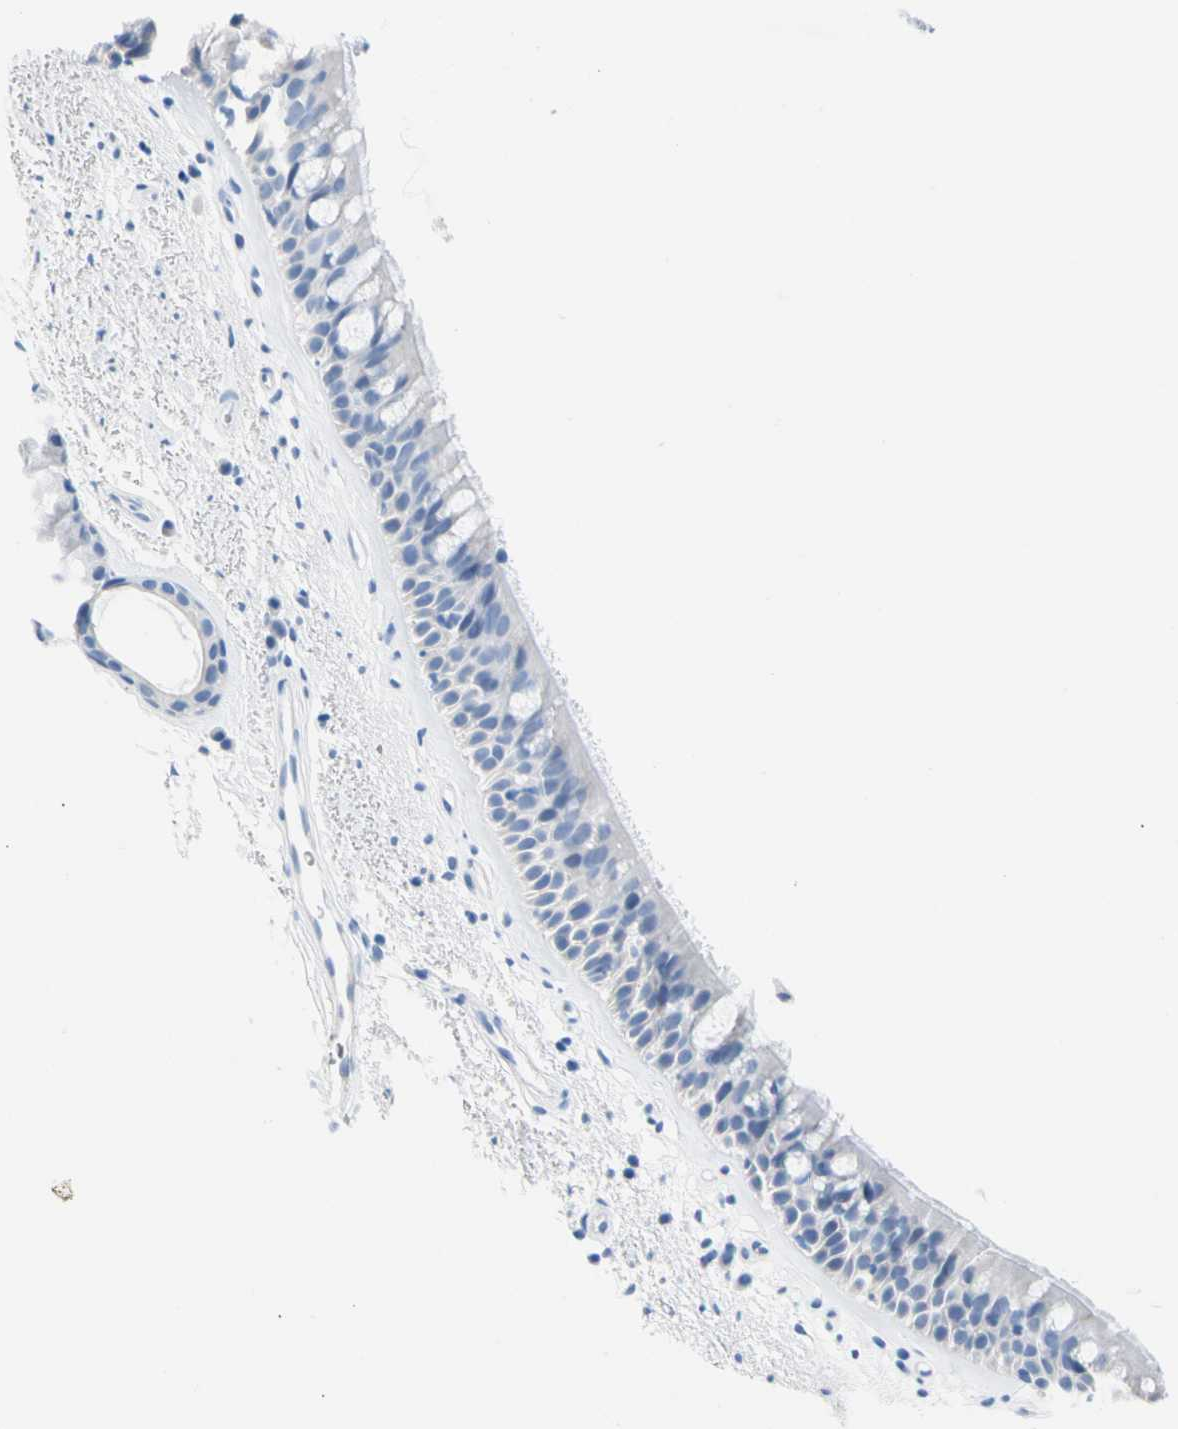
{"staining": {"intensity": "negative", "quantity": "none", "location": "none"}, "tissue": "bronchus", "cell_type": "Respiratory epithelial cells", "image_type": "normal", "snomed": [{"axis": "morphology", "description": "Normal tissue, NOS"}, {"axis": "topography", "description": "Bronchus"}], "caption": "Immunohistochemistry (IHC) photomicrograph of unremarkable human bronchus stained for a protein (brown), which shows no staining in respiratory epithelial cells. (Stains: DAB (3,3'-diaminobenzidine) immunohistochemistry (IHC) with hematoxylin counter stain, Microscopy: brightfield microscopy at high magnification).", "gene": "CEL", "patient": {"sex": "female", "age": 54}}